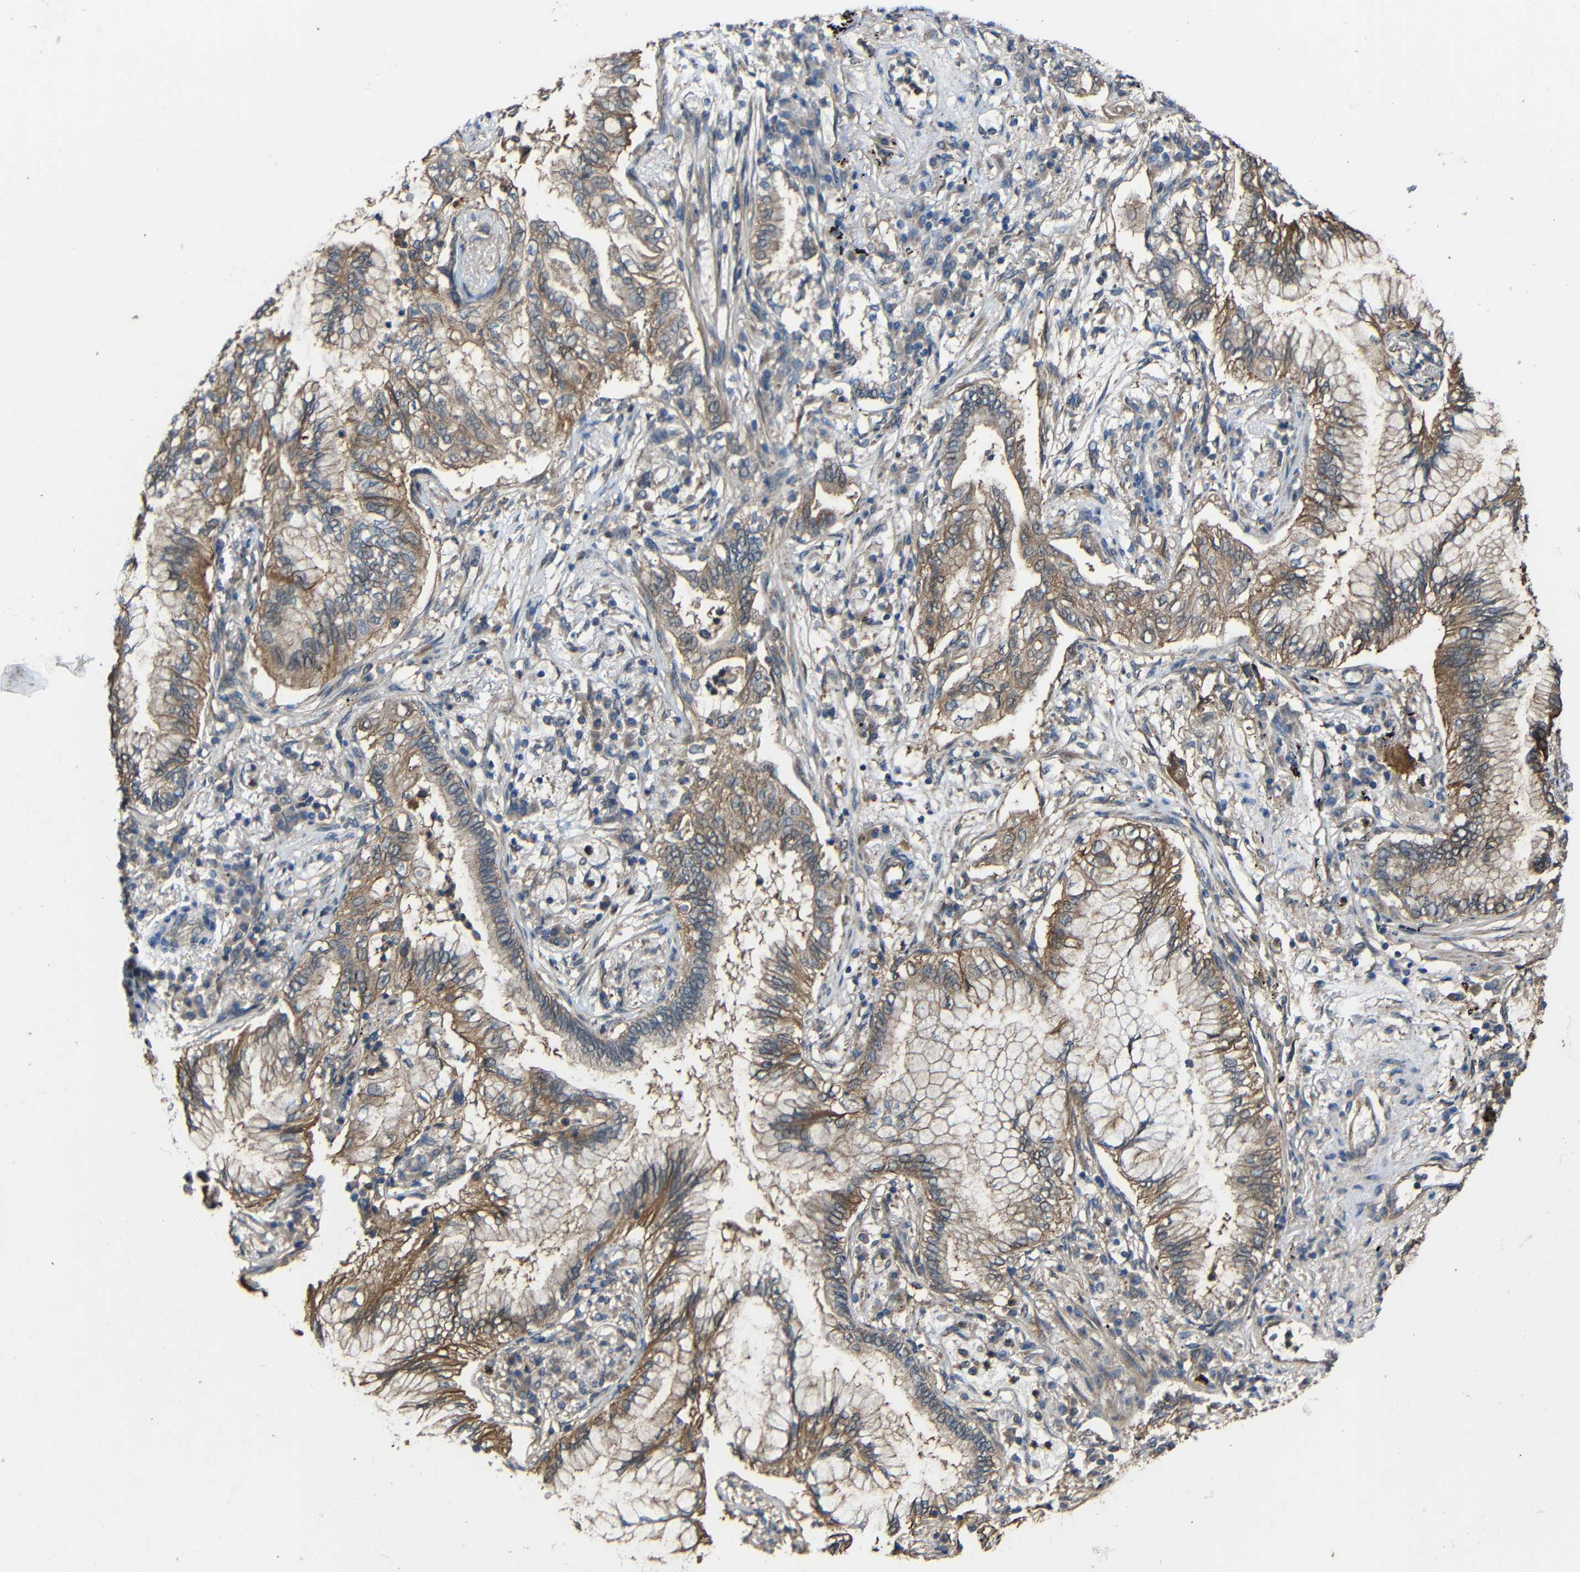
{"staining": {"intensity": "moderate", "quantity": ">75%", "location": "cytoplasmic/membranous"}, "tissue": "lung cancer", "cell_type": "Tumor cells", "image_type": "cancer", "snomed": [{"axis": "morphology", "description": "Normal tissue, NOS"}, {"axis": "morphology", "description": "Adenocarcinoma, NOS"}, {"axis": "topography", "description": "Bronchus"}, {"axis": "topography", "description": "Lung"}], "caption": "DAB immunohistochemical staining of human lung adenocarcinoma displays moderate cytoplasmic/membranous protein positivity in approximately >75% of tumor cells.", "gene": "CHST9", "patient": {"sex": "female", "age": 70}}